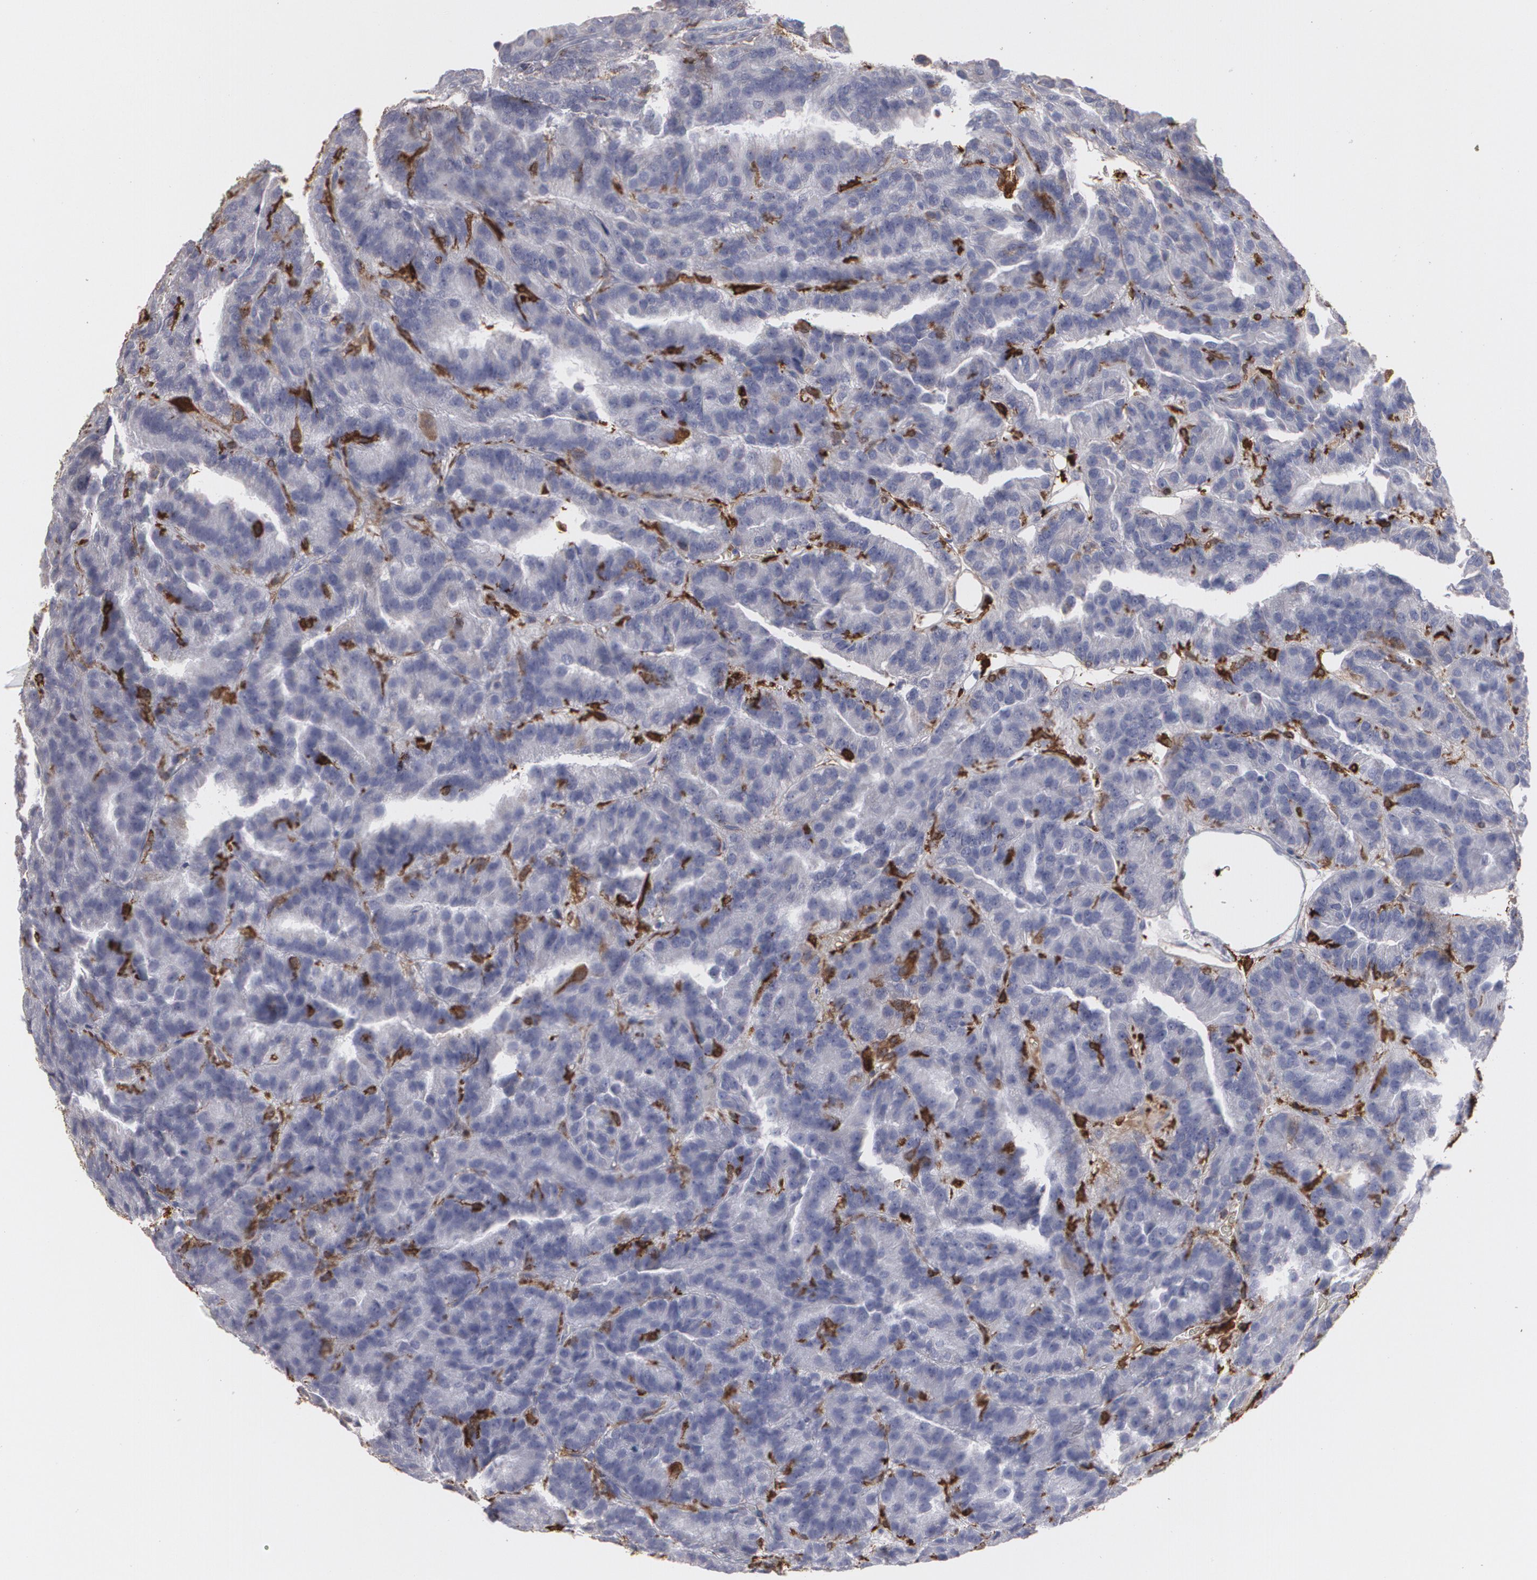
{"staining": {"intensity": "weak", "quantity": "<25%", "location": "cytoplasmic/membranous"}, "tissue": "renal cancer", "cell_type": "Tumor cells", "image_type": "cancer", "snomed": [{"axis": "morphology", "description": "Adenocarcinoma, NOS"}, {"axis": "topography", "description": "Kidney"}], "caption": "Tumor cells are negative for brown protein staining in adenocarcinoma (renal). (Immunohistochemistry (ihc), brightfield microscopy, high magnification).", "gene": "ODC1", "patient": {"sex": "male", "age": 46}}